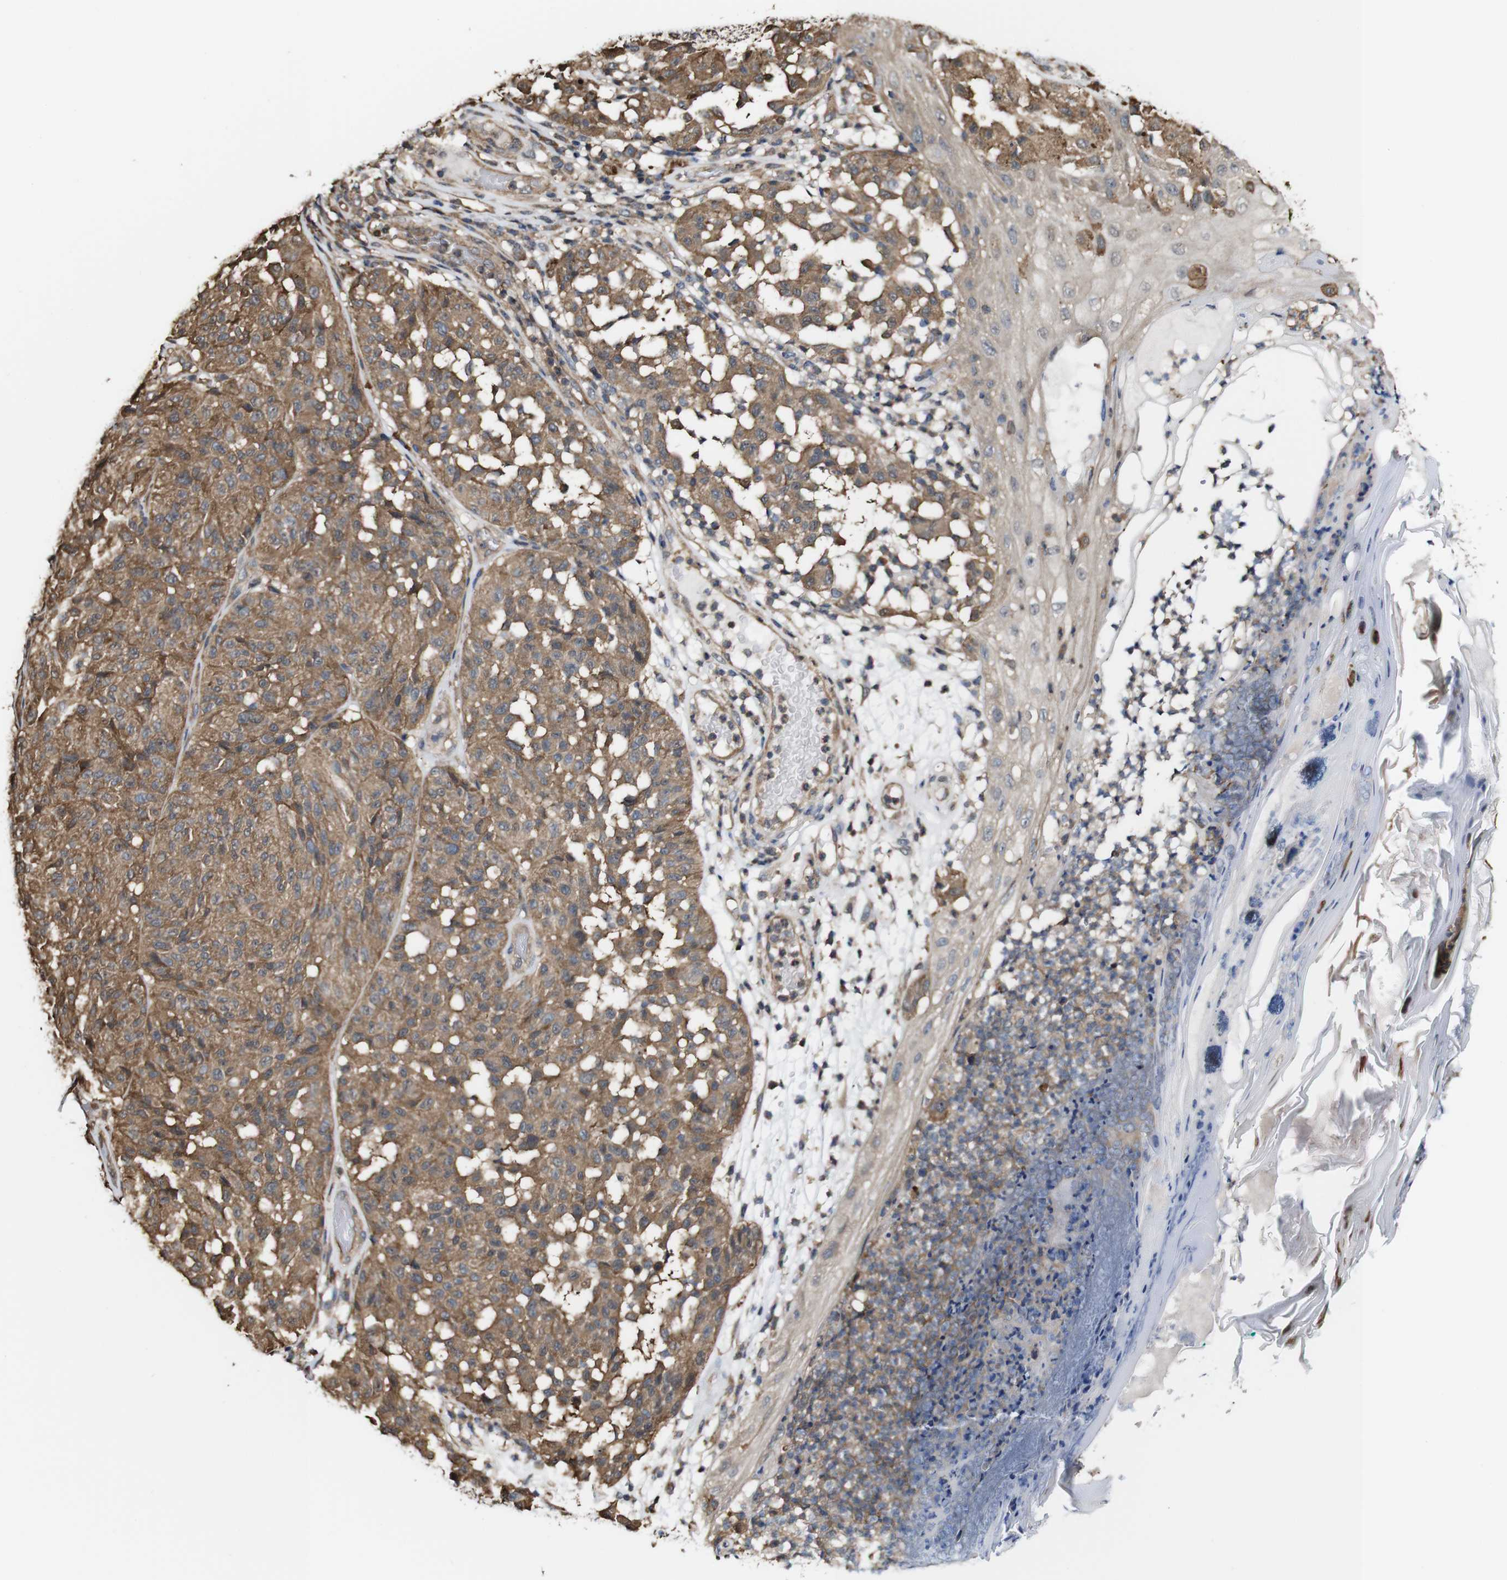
{"staining": {"intensity": "moderate", "quantity": ">75%", "location": "cytoplasmic/membranous"}, "tissue": "melanoma", "cell_type": "Tumor cells", "image_type": "cancer", "snomed": [{"axis": "morphology", "description": "Malignant melanoma, NOS"}, {"axis": "topography", "description": "Skin"}], "caption": "The immunohistochemical stain highlights moderate cytoplasmic/membranous staining in tumor cells of malignant melanoma tissue. Immunohistochemistry (ihc) stains the protein of interest in brown and the nuclei are stained blue.", "gene": "PTPRR", "patient": {"sex": "female", "age": 46}}